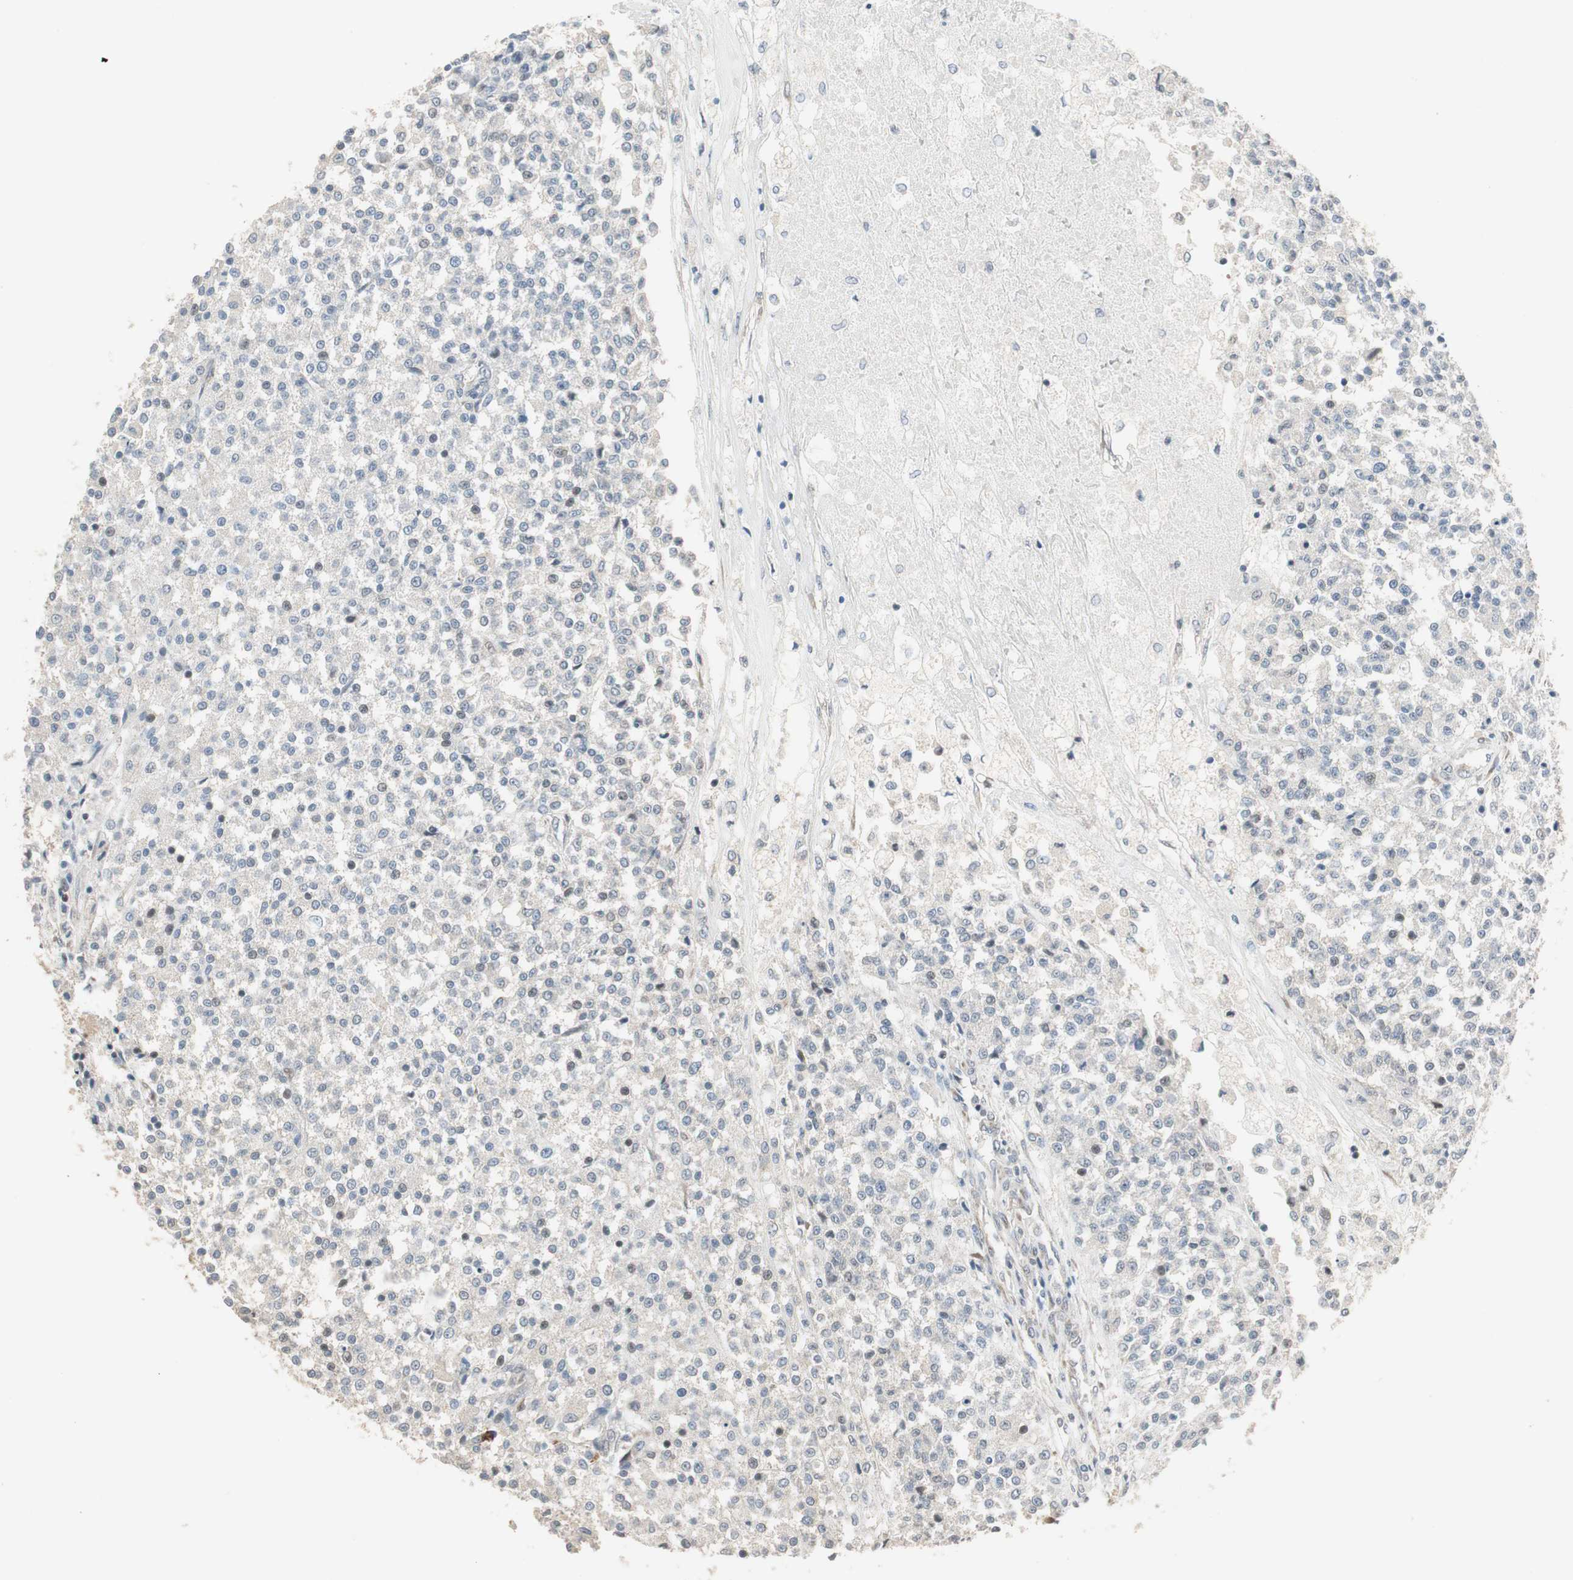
{"staining": {"intensity": "weak", "quantity": "<25%", "location": "nuclear"}, "tissue": "testis cancer", "cell_type": "Tumor cells", "image_type": "cancer", "snomed": [{"axis": "morphology", "description": "Seminoma, NOS"}, {"axis": "topography", "description": "Testis"}], "caption": "Testis cancer was stained to show a protein in brown. There is no significant expression in tumor cells. (DAB (3,3'-diaminobenzidine) IHC visualized using brightfield microscopy, high magnification).", "gene": "PDZK1", "patient": {"sex": "male", "age": 59}}